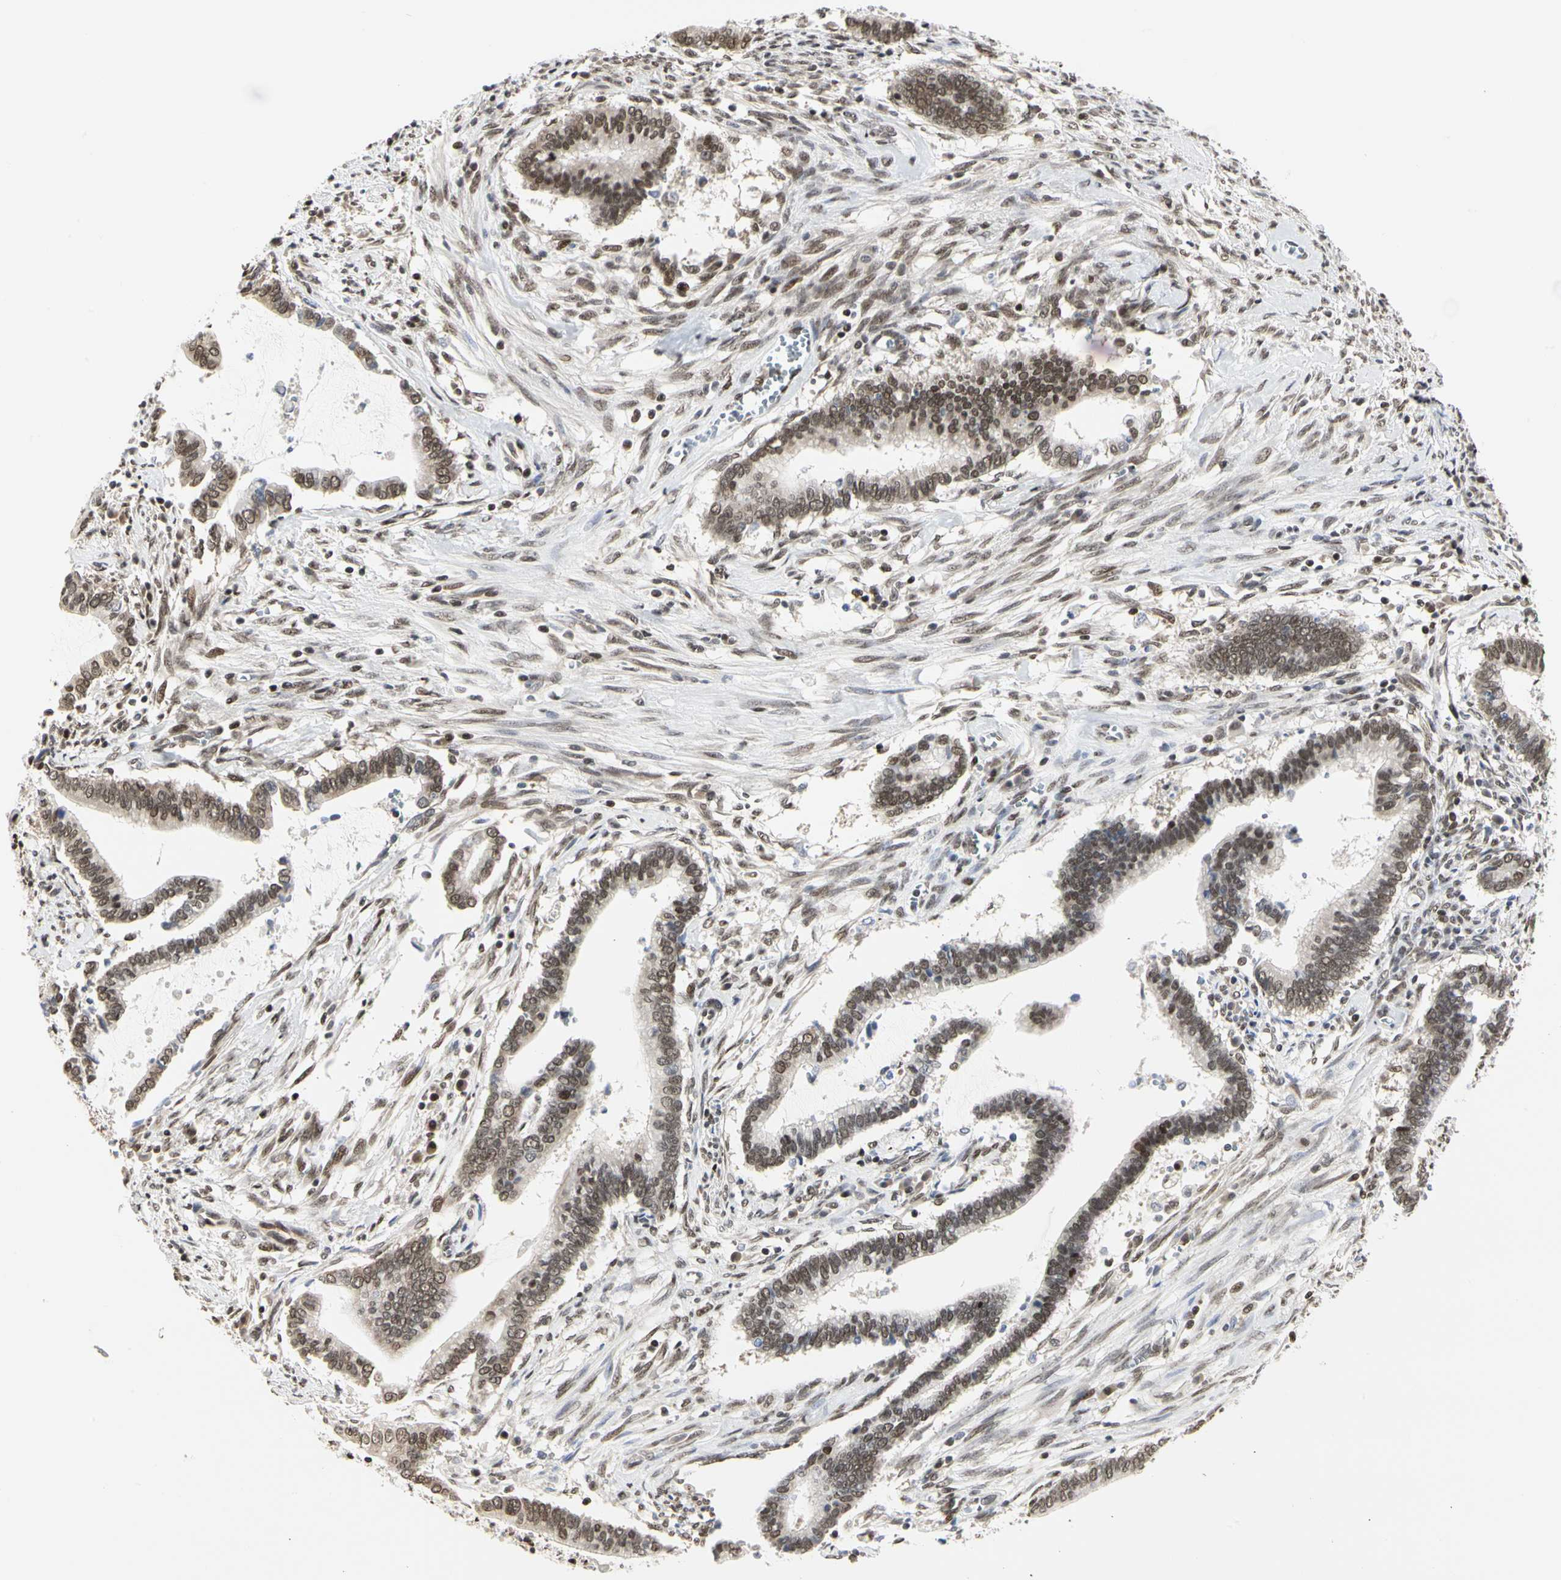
{"staining": {"intensity": "moderate", "quantity": ">75%", "location": "nuclear"}, "tissue": "cervical cancer", "cell_type": "Tumor cells", "image_type": "cancer", "snomed": [{"axis": "morphology", "description": "Adenocarcinoma, NOS"}, {"axis": "topography", "description": "Cervix"}], "caption": "Tumor cells show medium levels of moderate nuclear expression in approximately >75% of cells in cervical adenocarcinoma.", "gene": "PRMT3", "patient": {"sex": "female", "age": 44}}